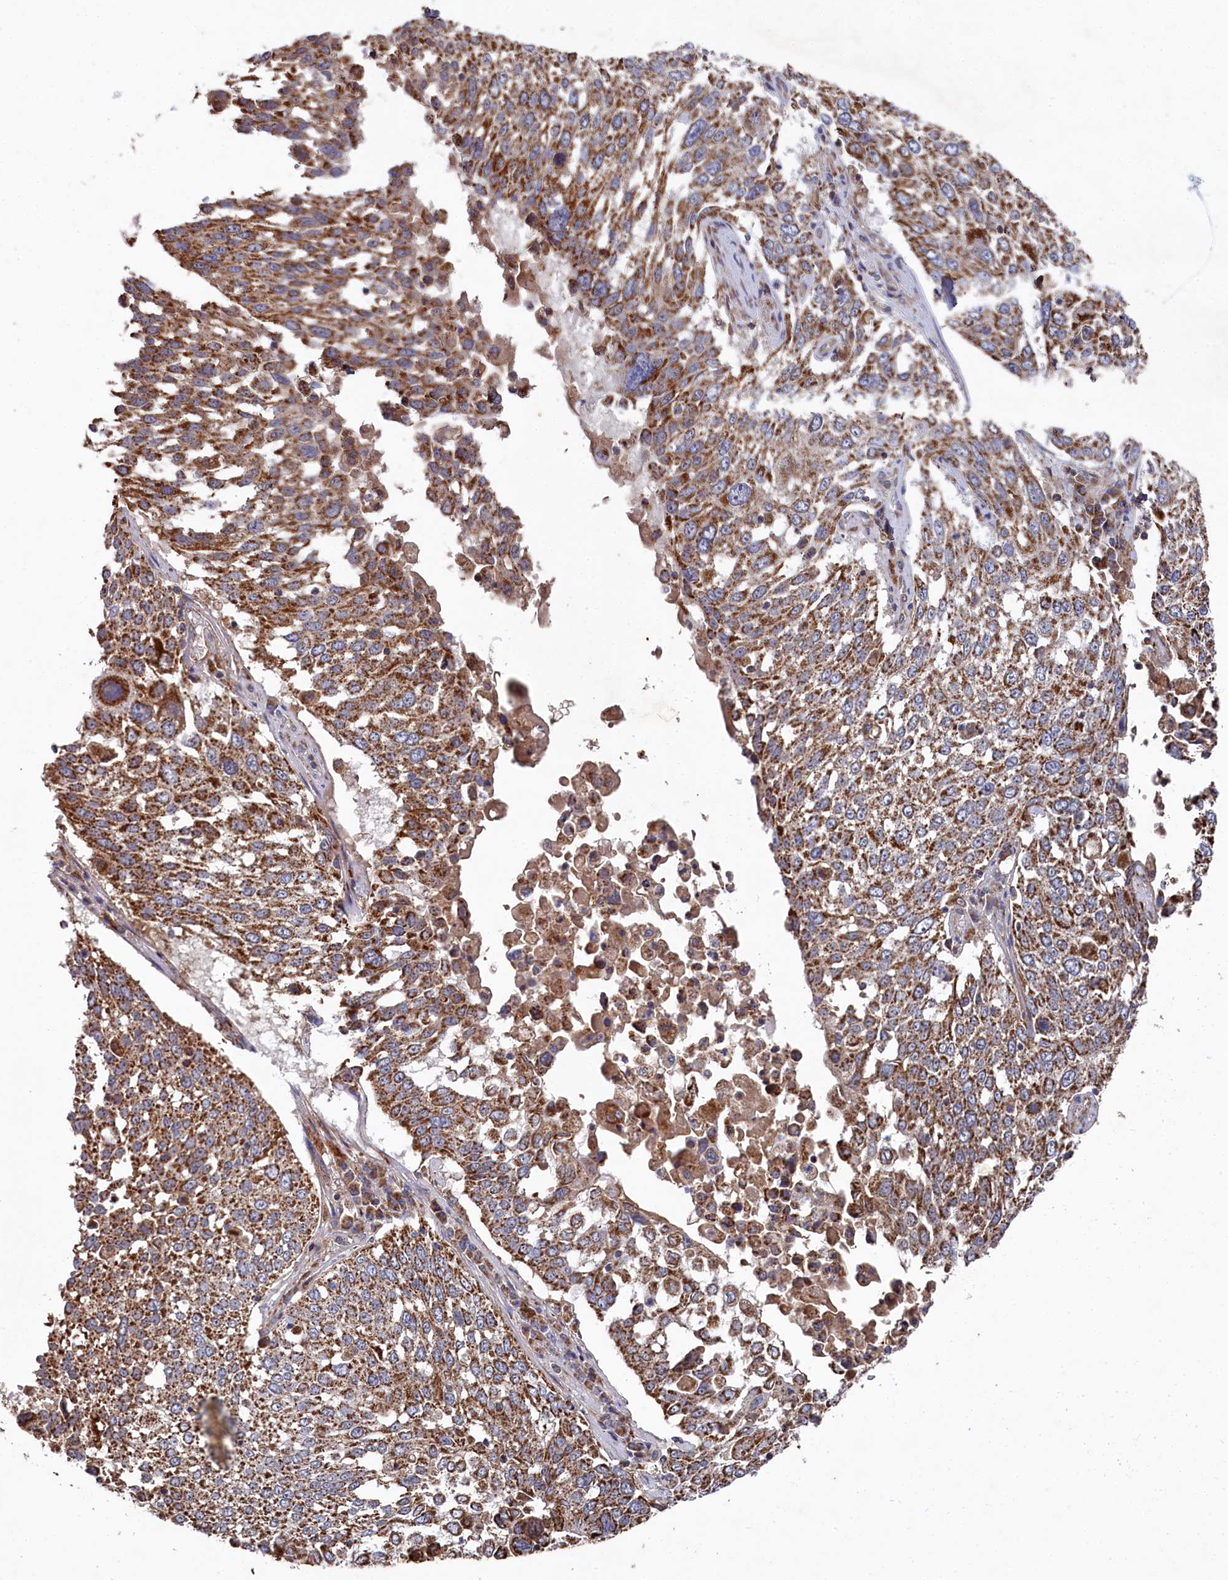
{"staining": {"intensity": "moderate", "quantity": ">75%", "location": "cytoplasmic/membranous"}, "tissue": "lung cancer", "cell_type": "Tumor cells", "image_type": "cancer", "snomed": [{"axis": "morphology", "description": "Squamous cell carcinoma, NOS"}, {"axis": "topography", "description": "Lung"}], "caption": "Immunohistochemistry (DAB (3,3'-diaminobenzidine)) staining of lung cancer (squamous cell carcinoma) demonstrates moderate cytoplasmic/membranous protein expression in approximately >75% of tumor cells.", "gene": "HAUS2", "patient": {"sex": "male", "age": 65}}